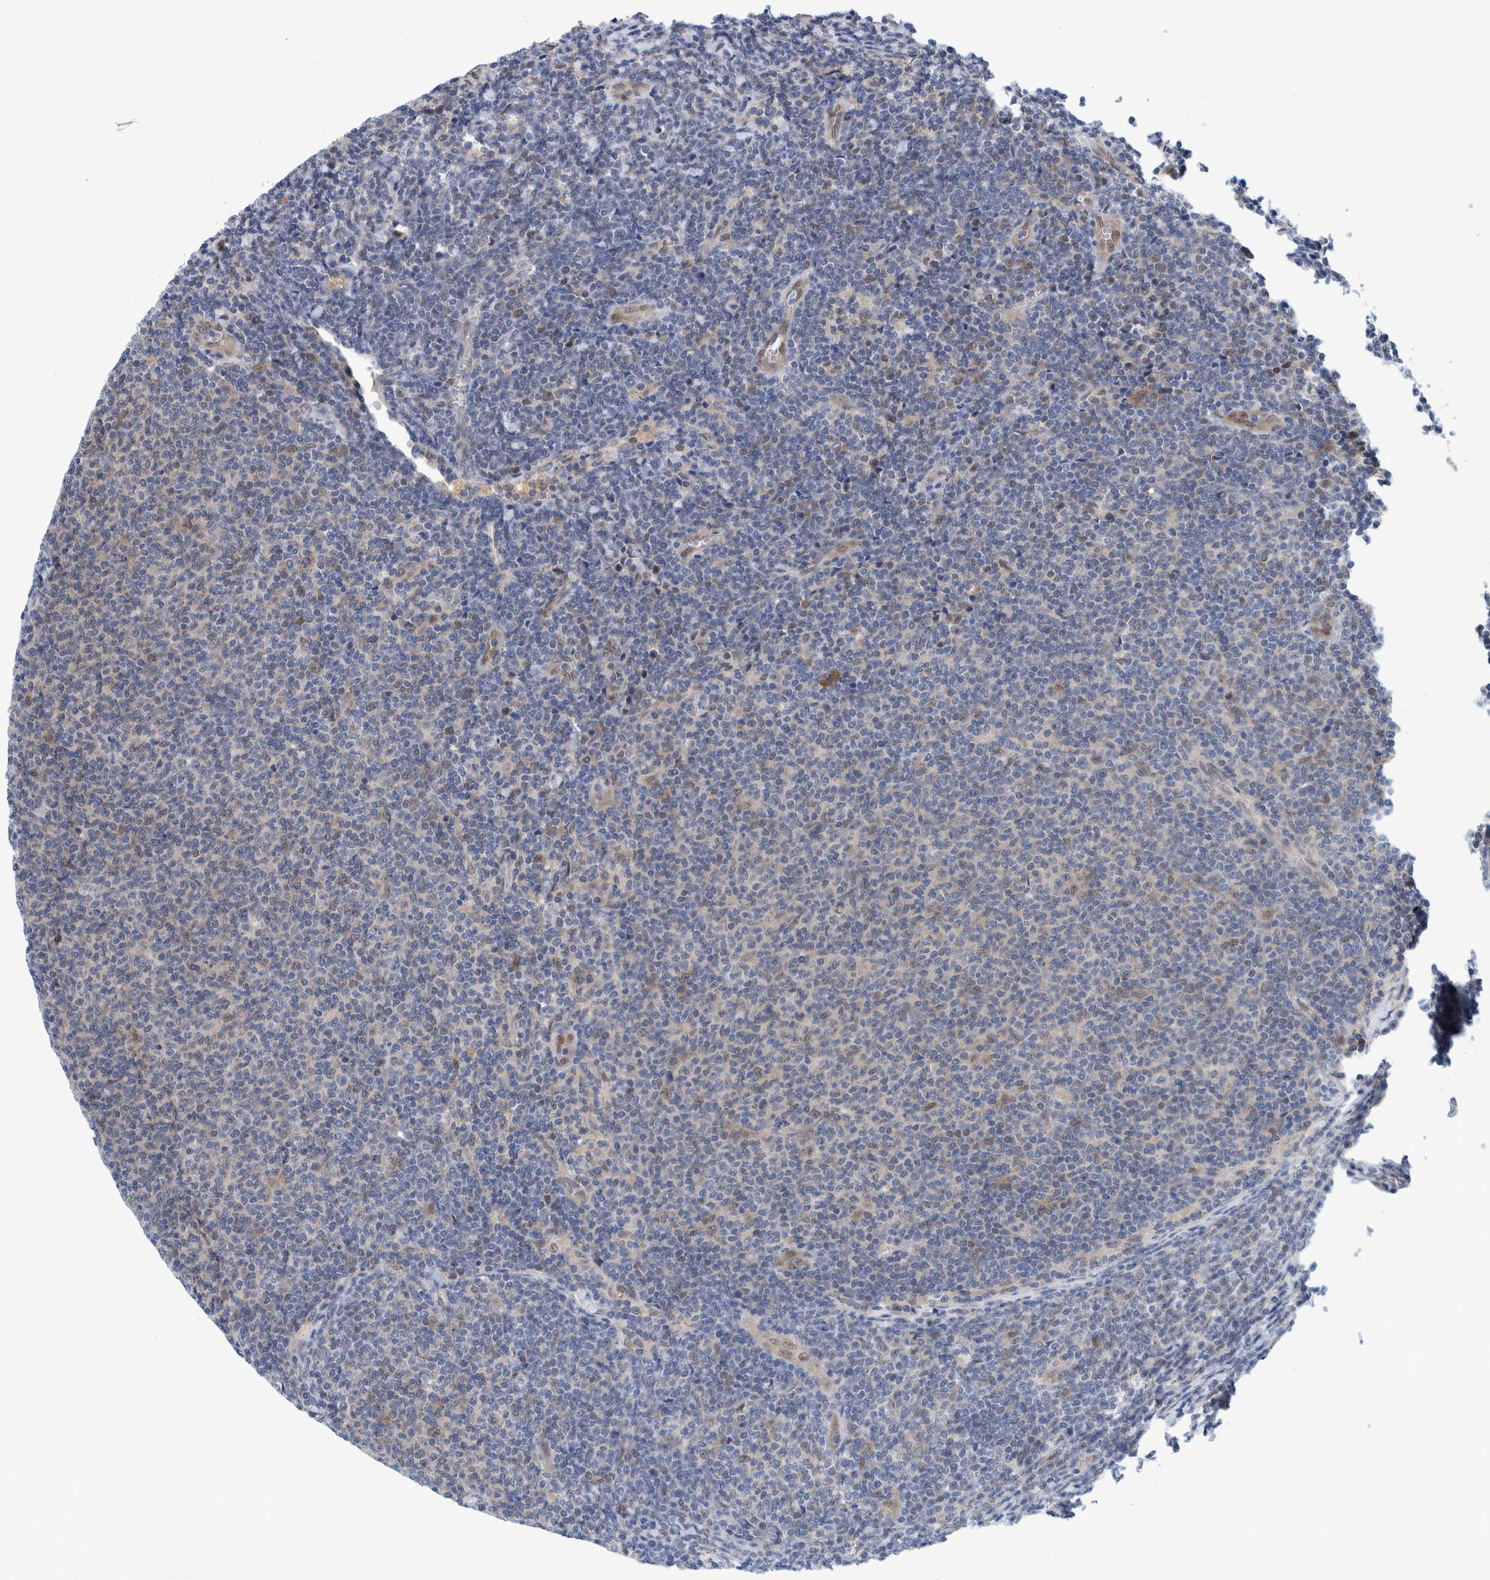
{"staining": {"intensity": "weak", "quantity": "<25%", "location": "nuclear"}, "tissue": "lymphoma", "cell_type": "Tumor cells", "image_type": "cancer", "snomed": [{"axis": "morphology", "description": "Malignant lymphoma, non-Hodgkin's type, Low grade"}, {"axis": "topography", "description": "Lymph node"}], "caption": "Immunohistochemistry (IHC) photomicrograph of neoplastic tissue: human lymphoma stained with DAB (3,3'-diaminobenzidine) exhibits no significant protein staining in tumor cells.", "gene": "PFAS", "patient": {"sex": "male", "age": 66}}